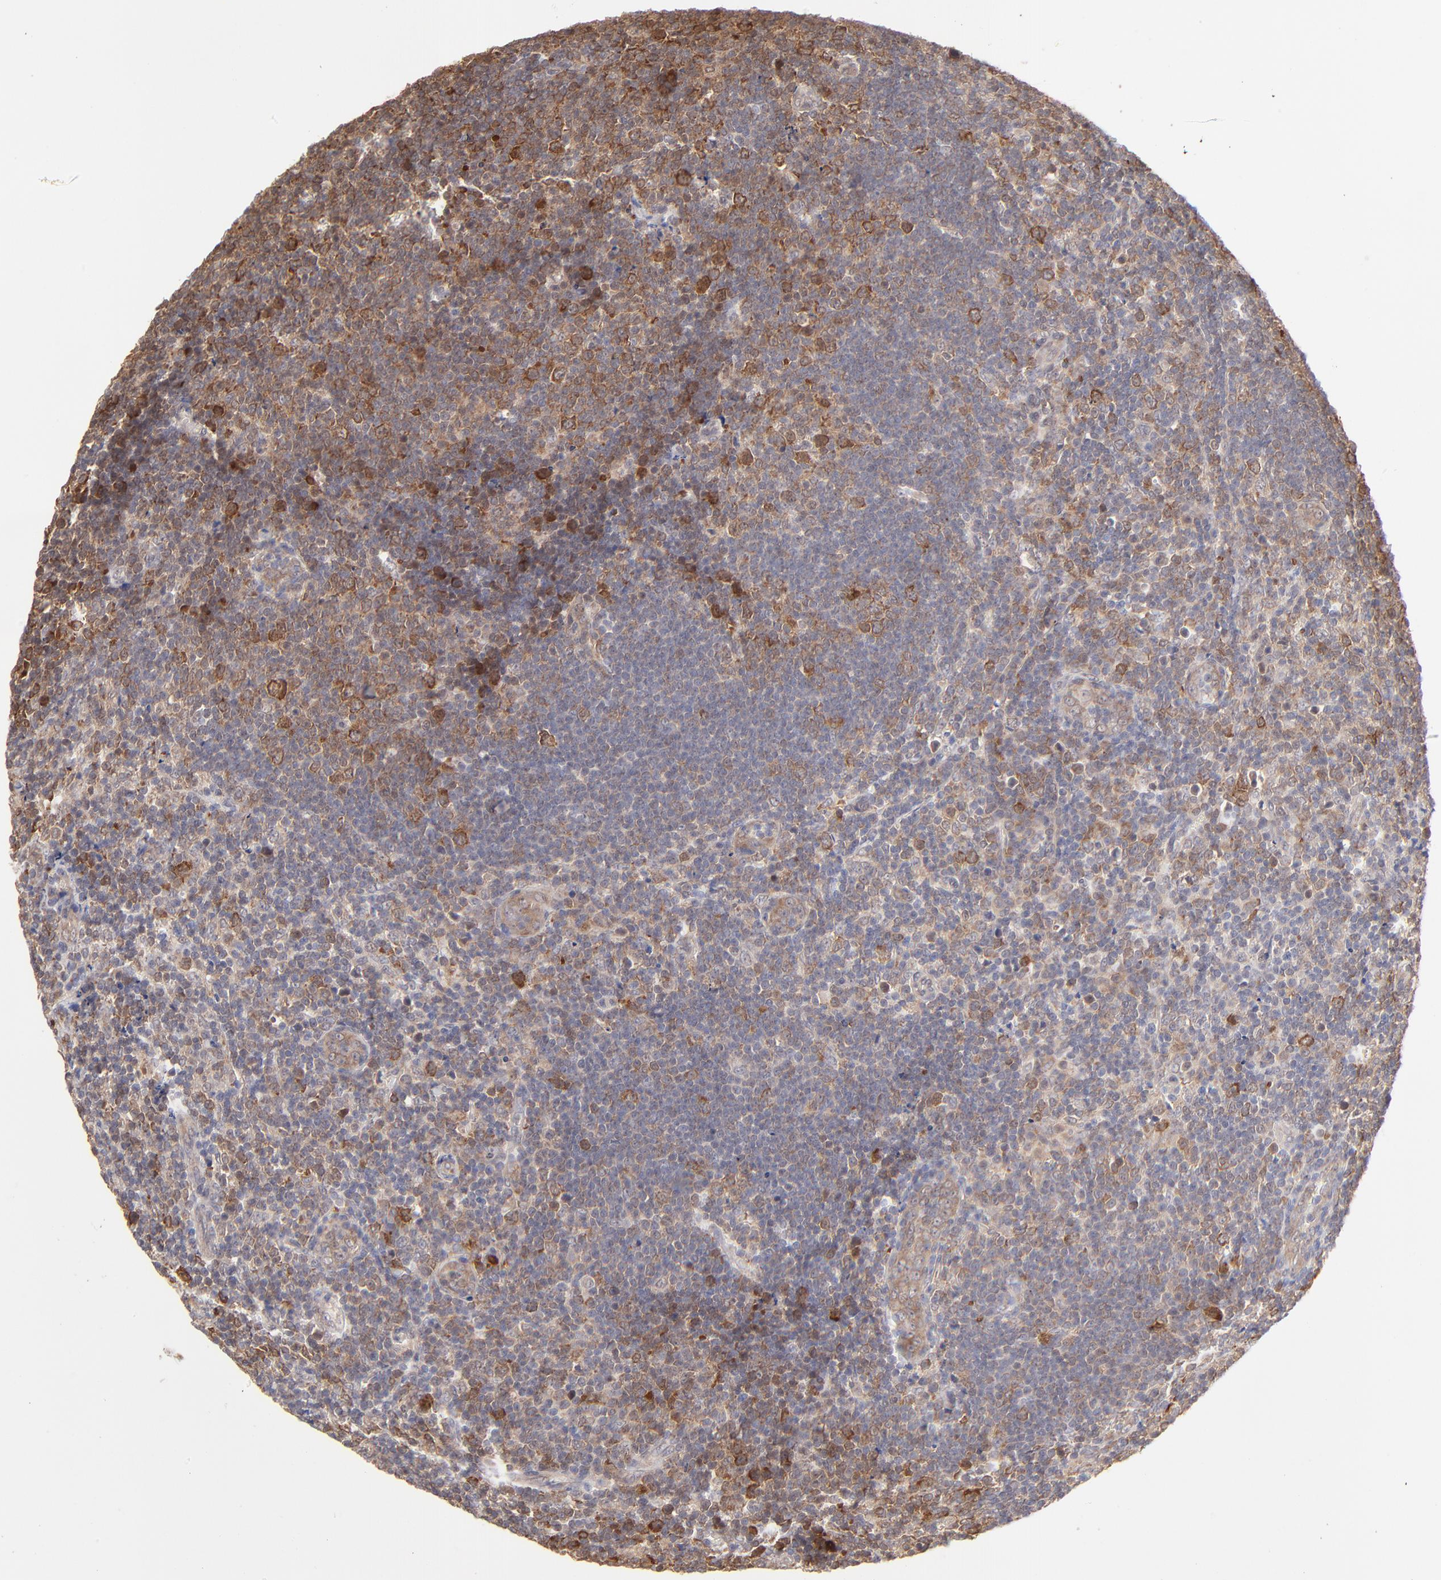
{"staining": {"intensity": "strong", "quantity": "<25%", "location": "cytoplasmic/membranous"}, "tissue": "lymphoma", "cell_type": "Tumor cells", "image_type": "cancer", "snomed": [{"axis": "morphology", "description": "Malignant lymphoma, non-Hodgkin's type, Low grade"}, {"axis": "topography", "description": "Lymph node"}], "caption": "An image of human malignant lymphoma, non-Hodgkin's type (low-grade) stained for a protein shows strong cytoplasmic/membranous brown staining in tumor cells.", "gene": "GART", "patient": {"sex": "male", "age": 74}}